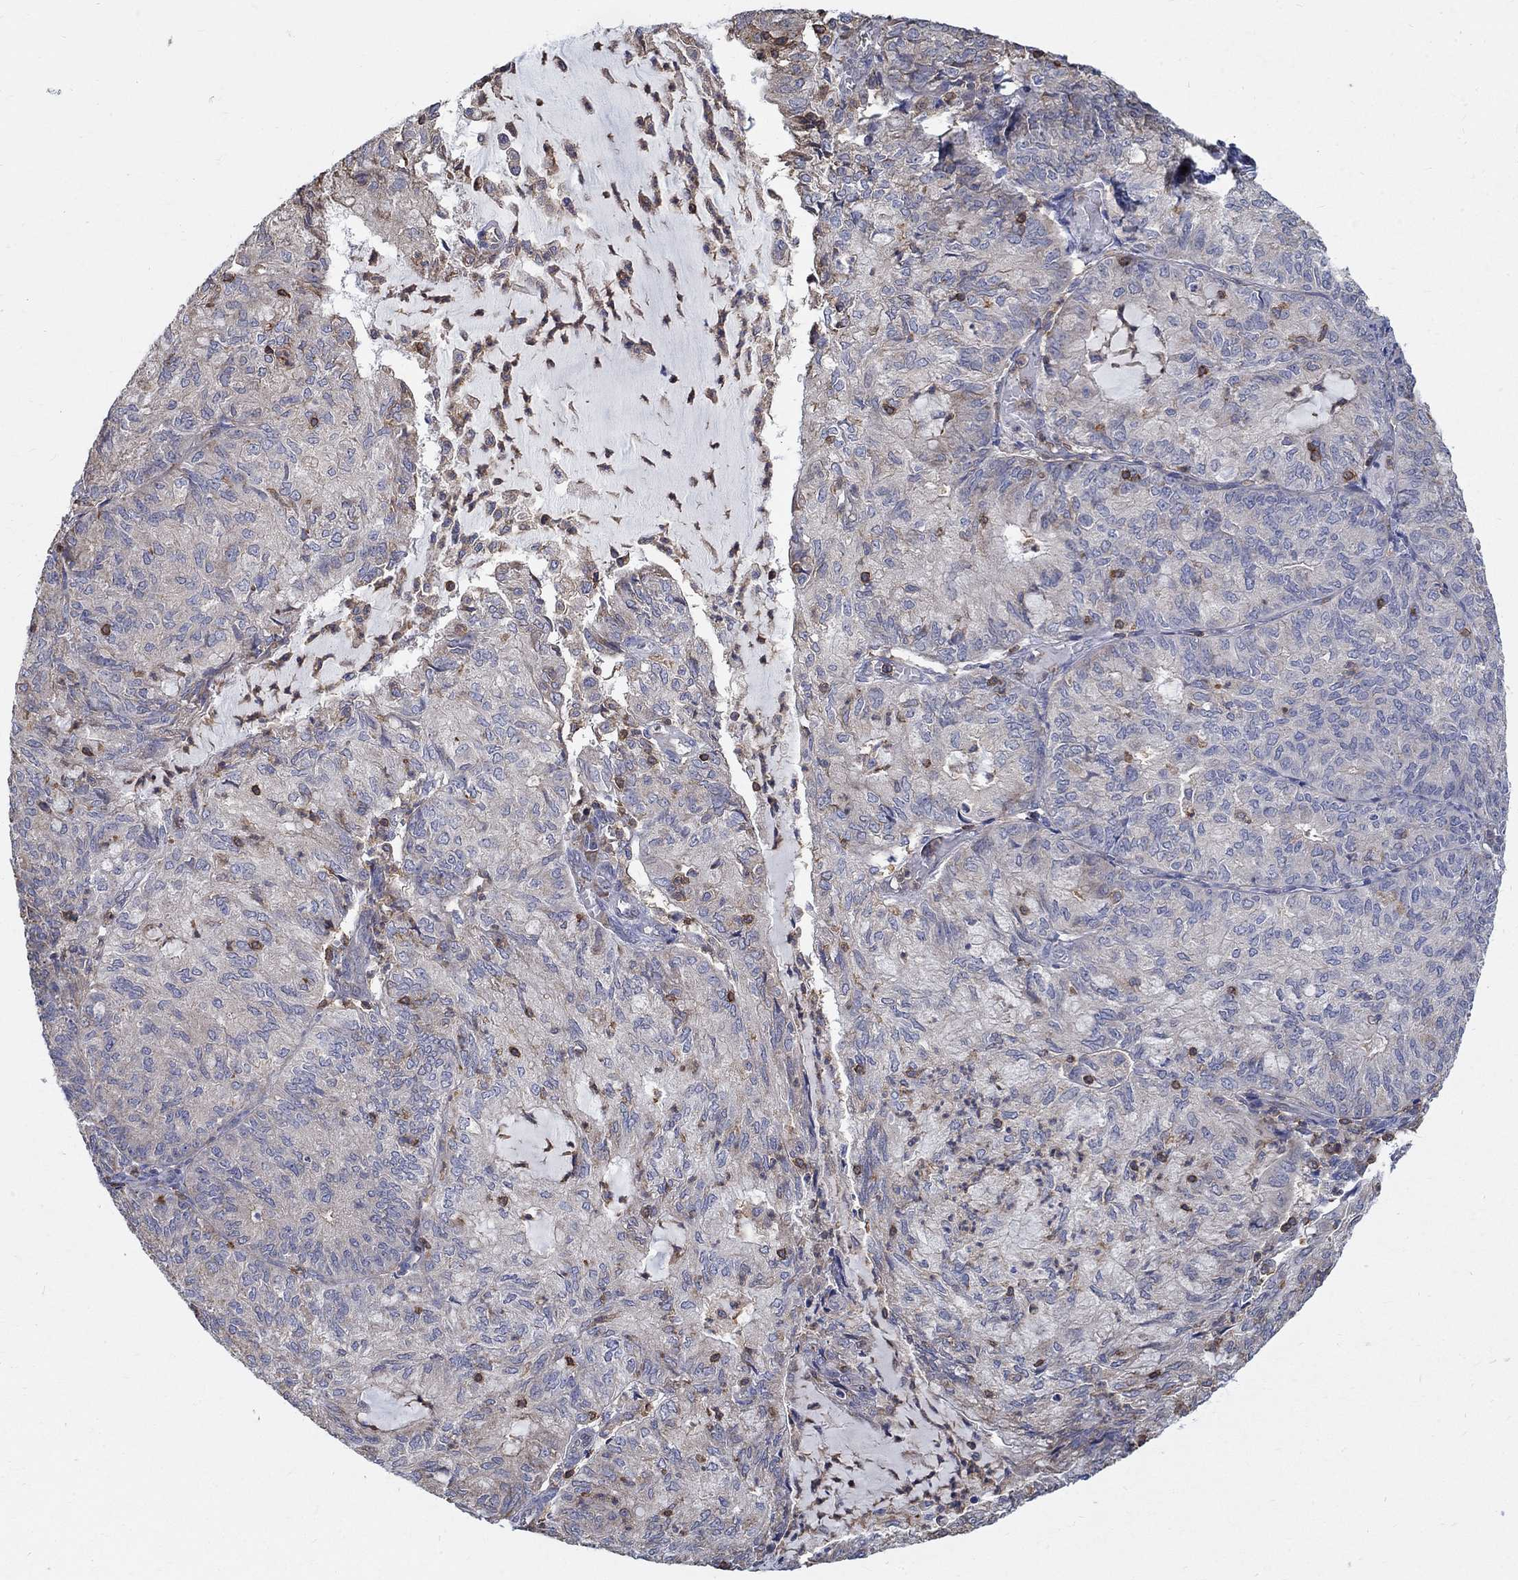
{"staining": {"intensity": "negative", "quantity": "none", "location": "none"}, "tissue": "endometrial cancer", "cell_type": "Tumor cells", "image_type": "cancer", "snomed": [{"axis": "morphology", "description": "Adenocarcinoma, NOS"}, {"axis": "topography", "description": "Endometrium"}], "caption": "Tumor cells are negative for protein expression in human endometrial adenocarcinoma.", "gene": "AGAP2", "patient": {"sex": "female", "age": 82}}